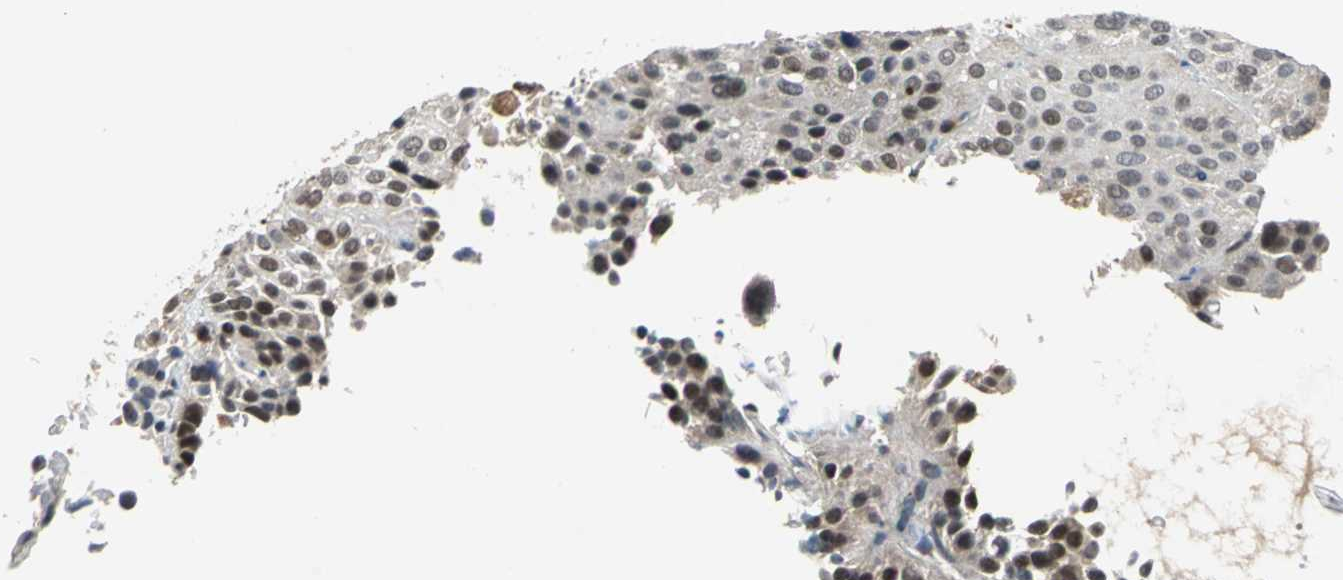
{"staining": {"intensity": "weak", "quantity": "25%-75%", "location": "nuclear"}, "tissue": "lung cancer", "cell_type": "Tumor cells", "image_type": "cancer", "snomed": [{"axis": "morphology", "description": "Squamous cell carcinoma, NOS"}, {"axis": "topography", "description": "Lung"}], "caption": "The histopathology image shows staining of lung cancer (squamous cell carcinoma), revealing weak nuclear protein staining (brown color) within tumor cells.", "gene": "ELF2", "patient": {"sex": "male", "age": 54}}